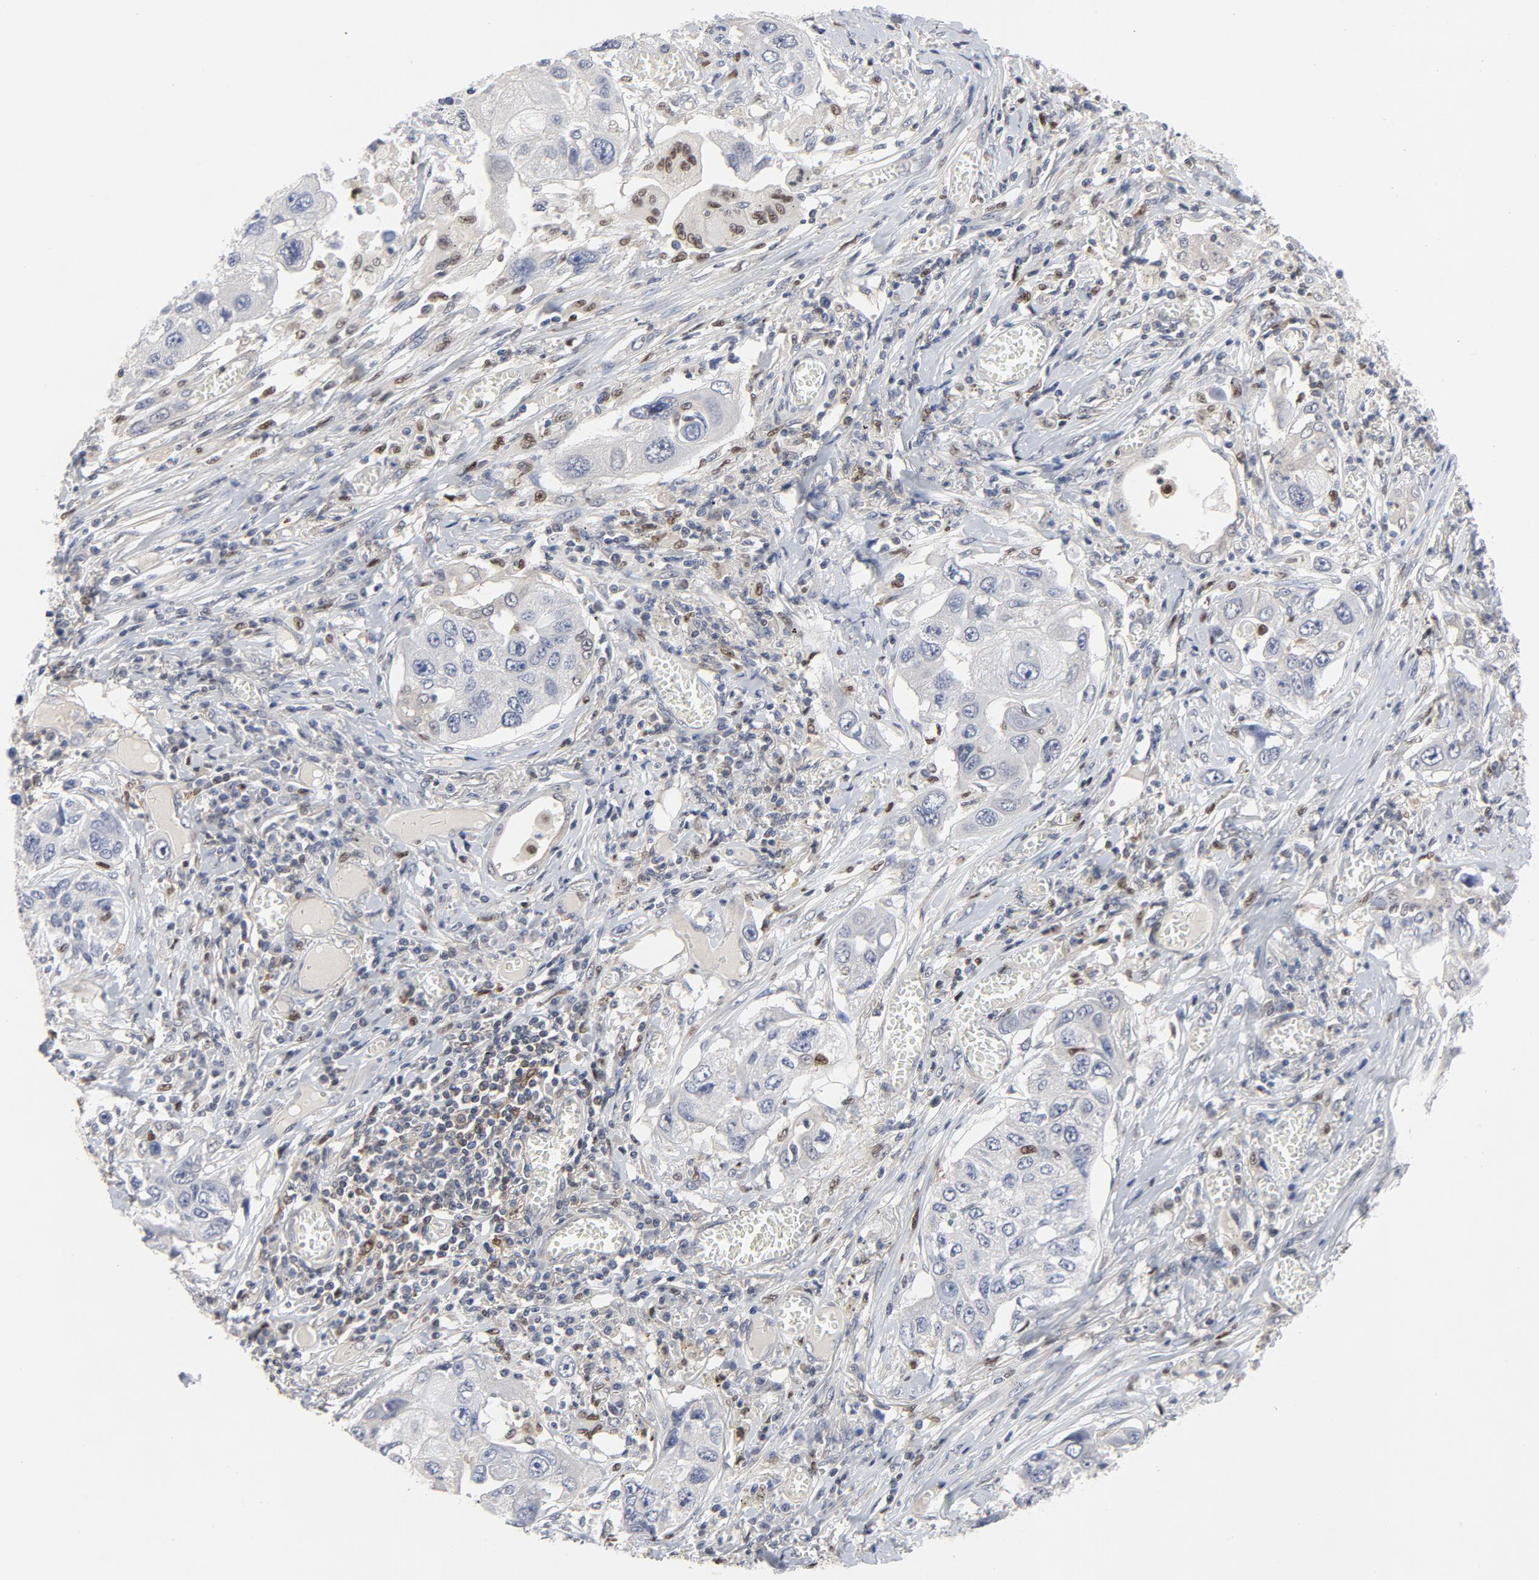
{"staining": {"intensity": "negative", "quantity": "none", "location": "none"}, "tissue": "lung cancer", "cell_type": "Tumor cells", "image_type": "cancer", "snomed": [{"axis": "morphology", "description": "Squamous cell carcinoma, NOS"}, {"axis": "topography", "description": "Lung"}], "caption": "Image shows no protein staining in tumor cells of lung cancer (squamous cell carcinoma) tissue.", "gene": "NFKB1", "patient": {"sex": "male", "age": 71}}